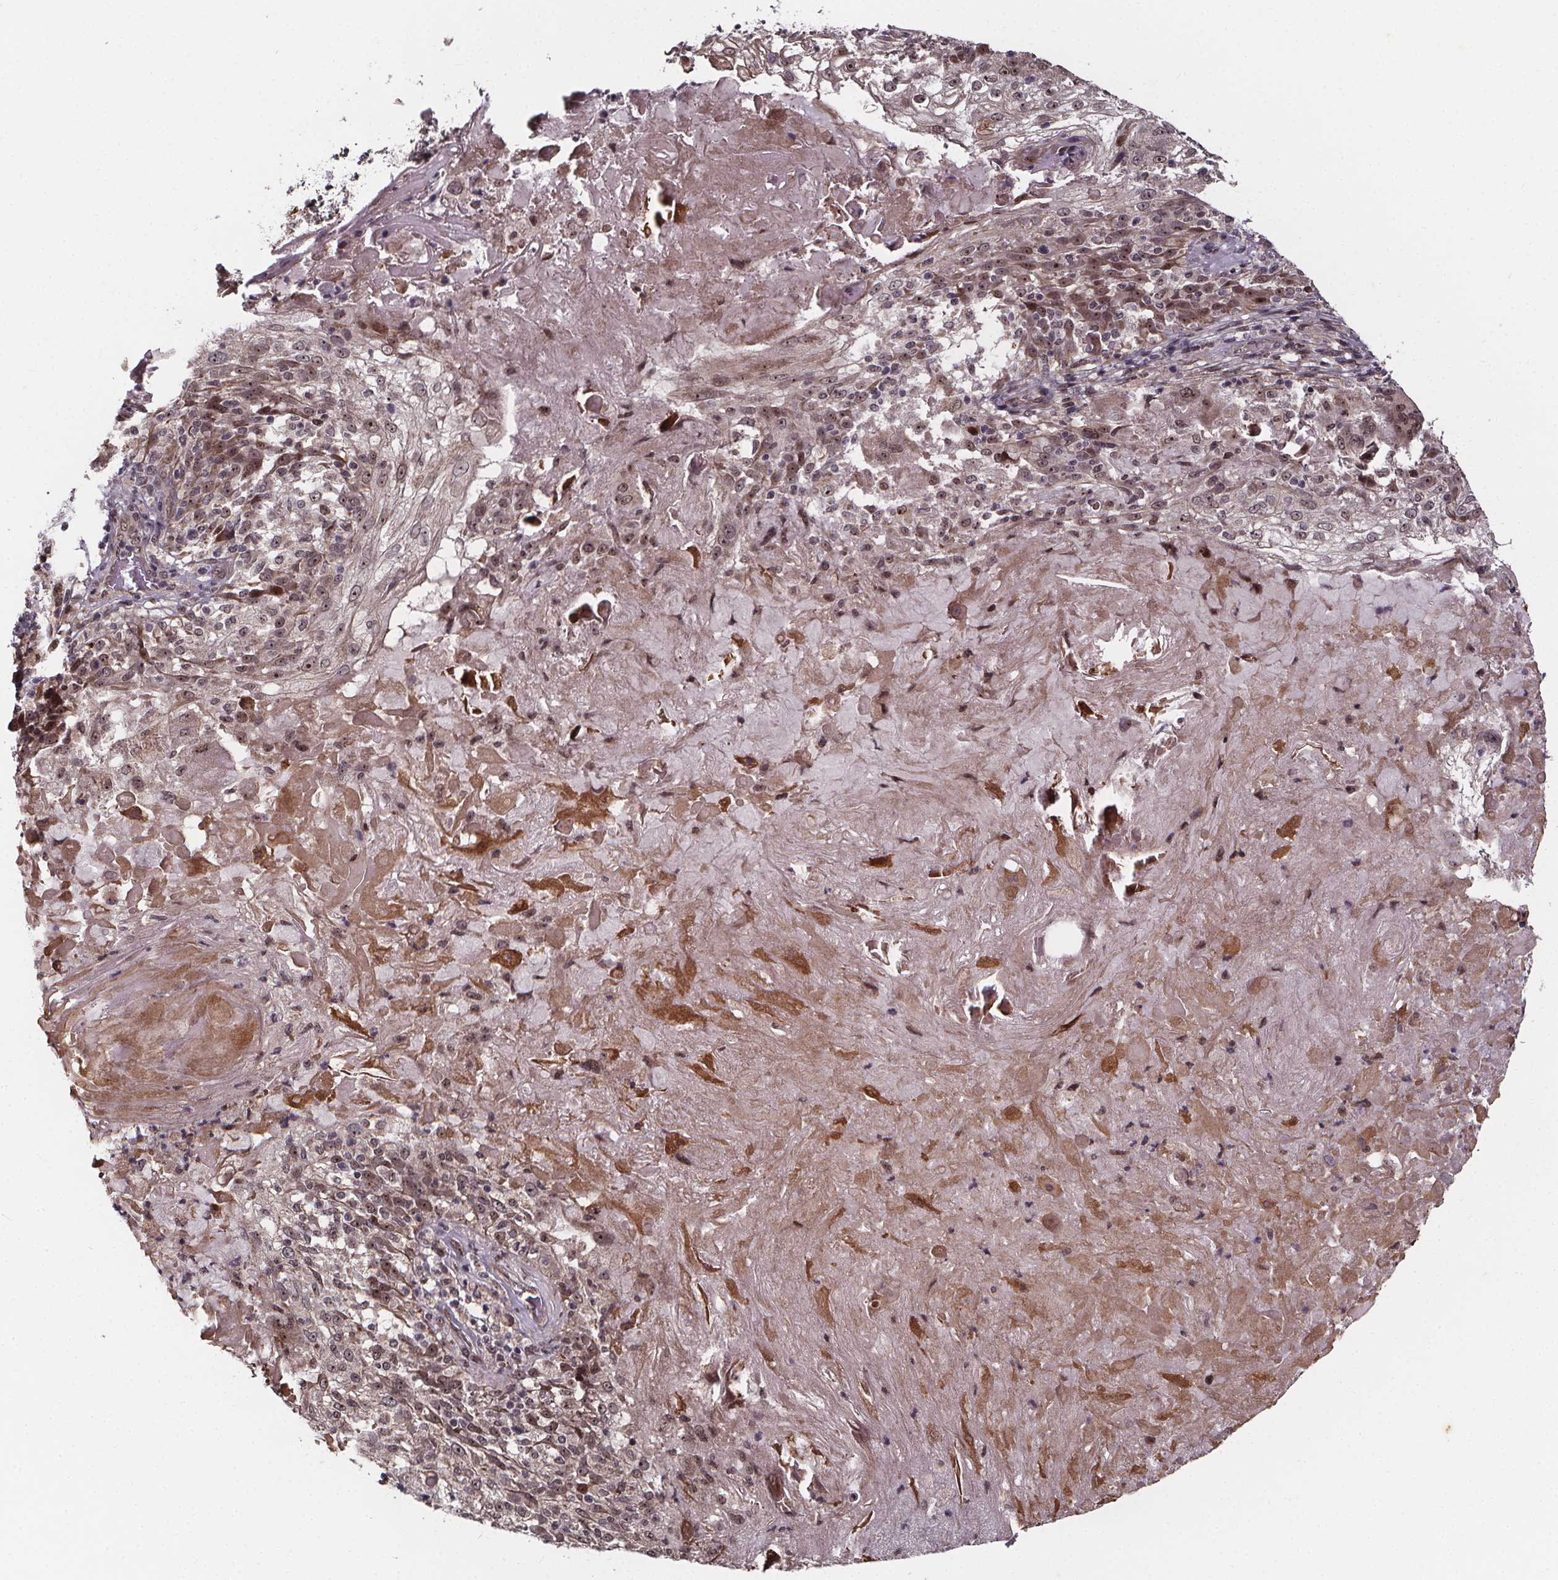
{"staining": {"intensity": "moderate", "quantity": "<25%", "location": "nuclear"}, "tissue": "skin cancer", "cell_type": "Tumor cells", "image_type": "cancer", "snomed": [{"axis": "morphology", "description": "Normal tissue, NOS"}, {"axis": "morphology", "description": "Squamous cell carcinoma, NOS"}, {"axis": "topography", "description": "Skin"}], "caption": "Protein staining reveals moderate nuclear staining in about <25% of tumor cells in squamous cell carcinoma (skin). The protein is stained brown, and the nuclei are stained in blue (DAB (3,3'-diaminobenzidine) IHC with brightfield microscopy, high magnification).", "gene": "DDIT3", "patient": {"sex": "female", "age": 83}}